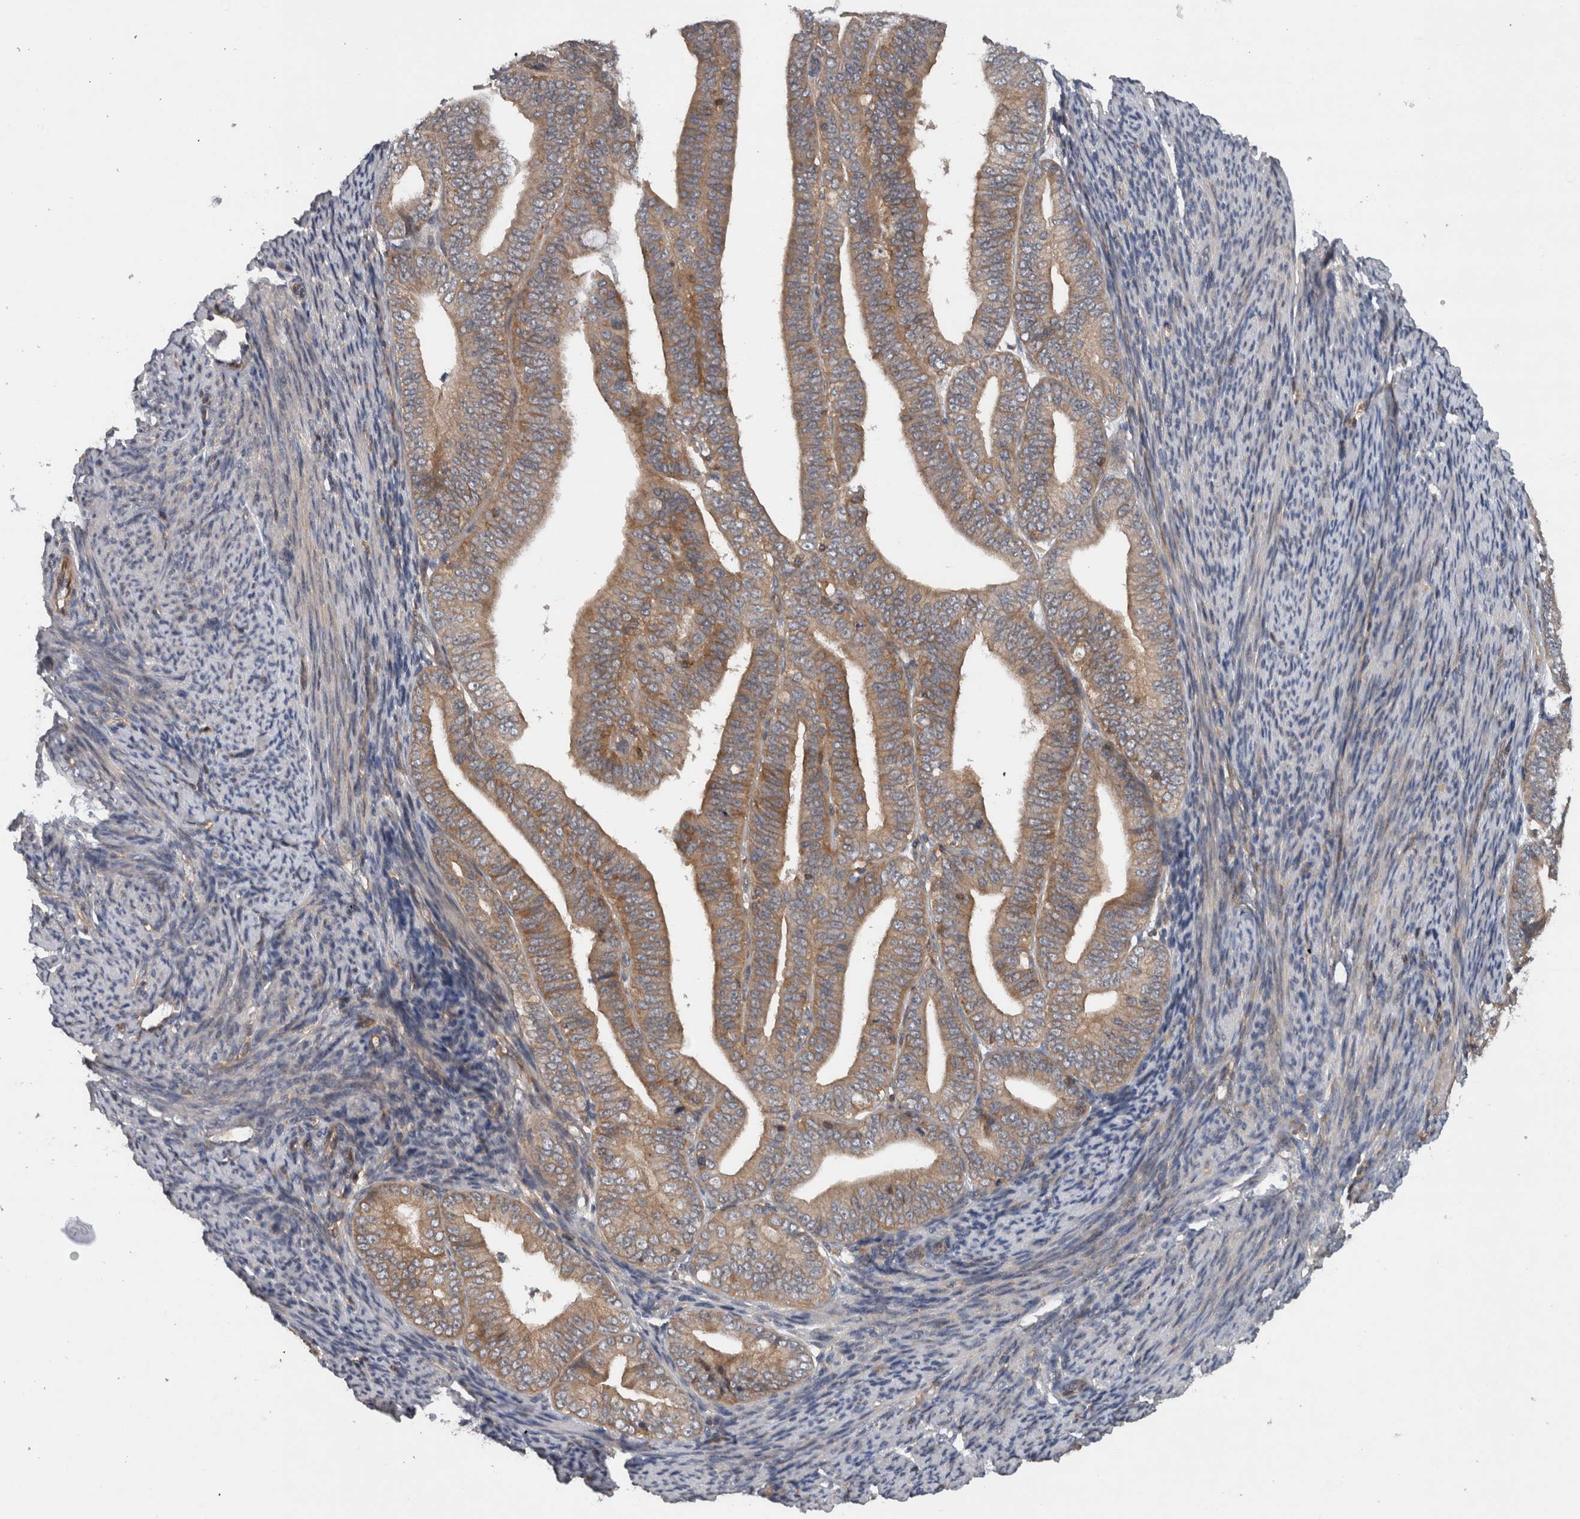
{"staining": {"intensity": "moderate", "quantity": ">75%", "location": "cytoplasmic/membranous"}, "tissue": "endometrial cancer", "cell_type": "Tumor cells", "image_type": "cancer", "snomed": [{"axis": "morphology", "description": "Adenocarcinoma, NOS"}, {"axis": "topography", "description": "Endometrium"}], "caption": "Adenocarcinoma (endometrial) tissue shows moderate cytoplasmic/membranous positivity in approximately >75% of tumor cells, visualized by immunohistochemistry.", "gene": "SCARA5", "patient": {"sex": "female", "age": 63}}